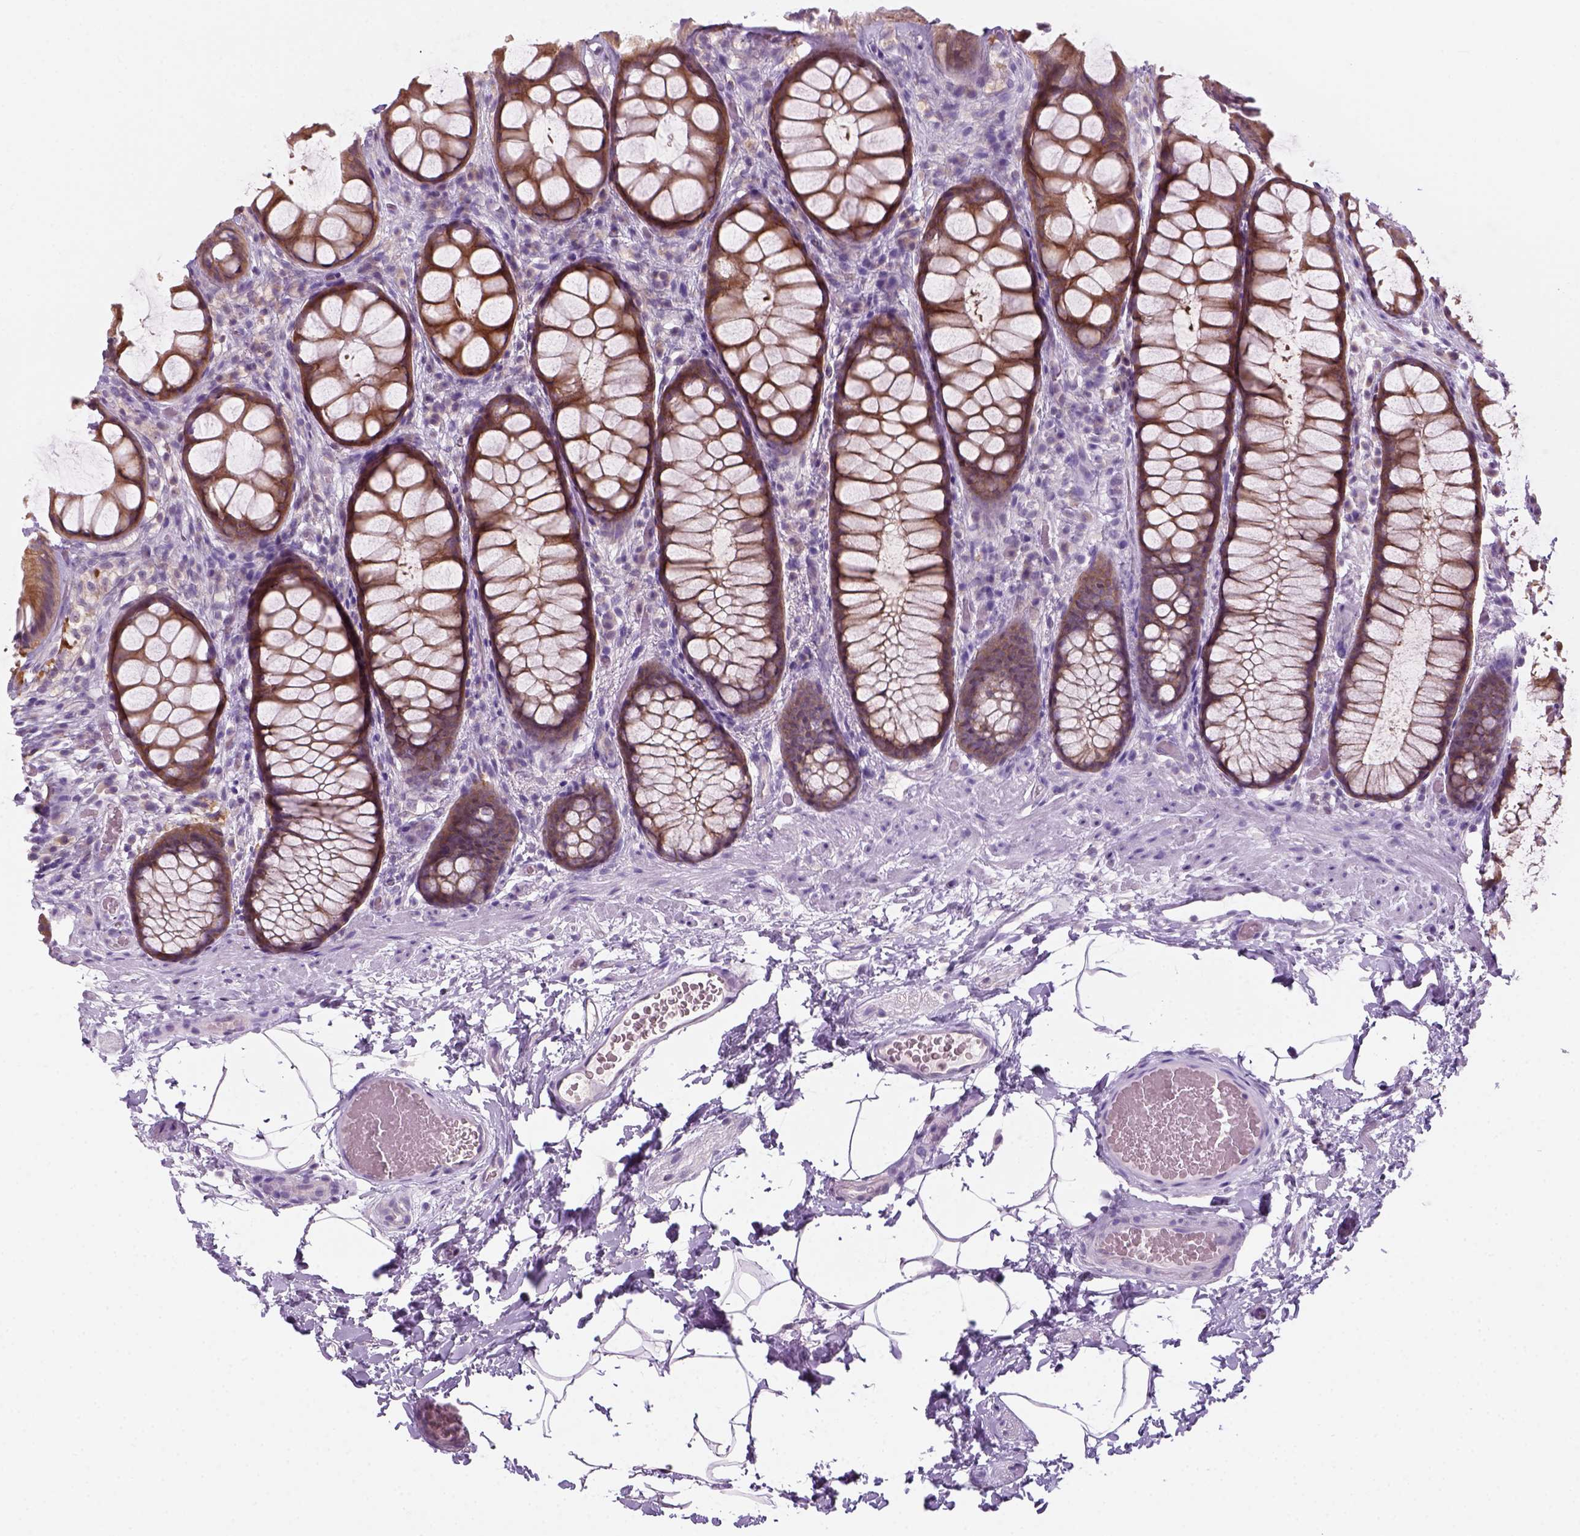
{"staining": {"intensity": "moderate", "quantity": ">75%", "location": "cytoplasmic/membranous"}, "tissue": "rectum", "cell_type": "Glandular cells", "image_type": "normal", "snomed": [{"axis": "morphology", "description": "Normal tissue, NOS"}, {"axis": "topography", "description": "Rectum"}], "caption": "This micrograph displays IHC staining of normal rectum, with medium moderate cytoplasmic/membranous expression in approximately >75% of glandular cells.", "gene": "GOT1", "patient": {"sex": "female", "age": 62}}